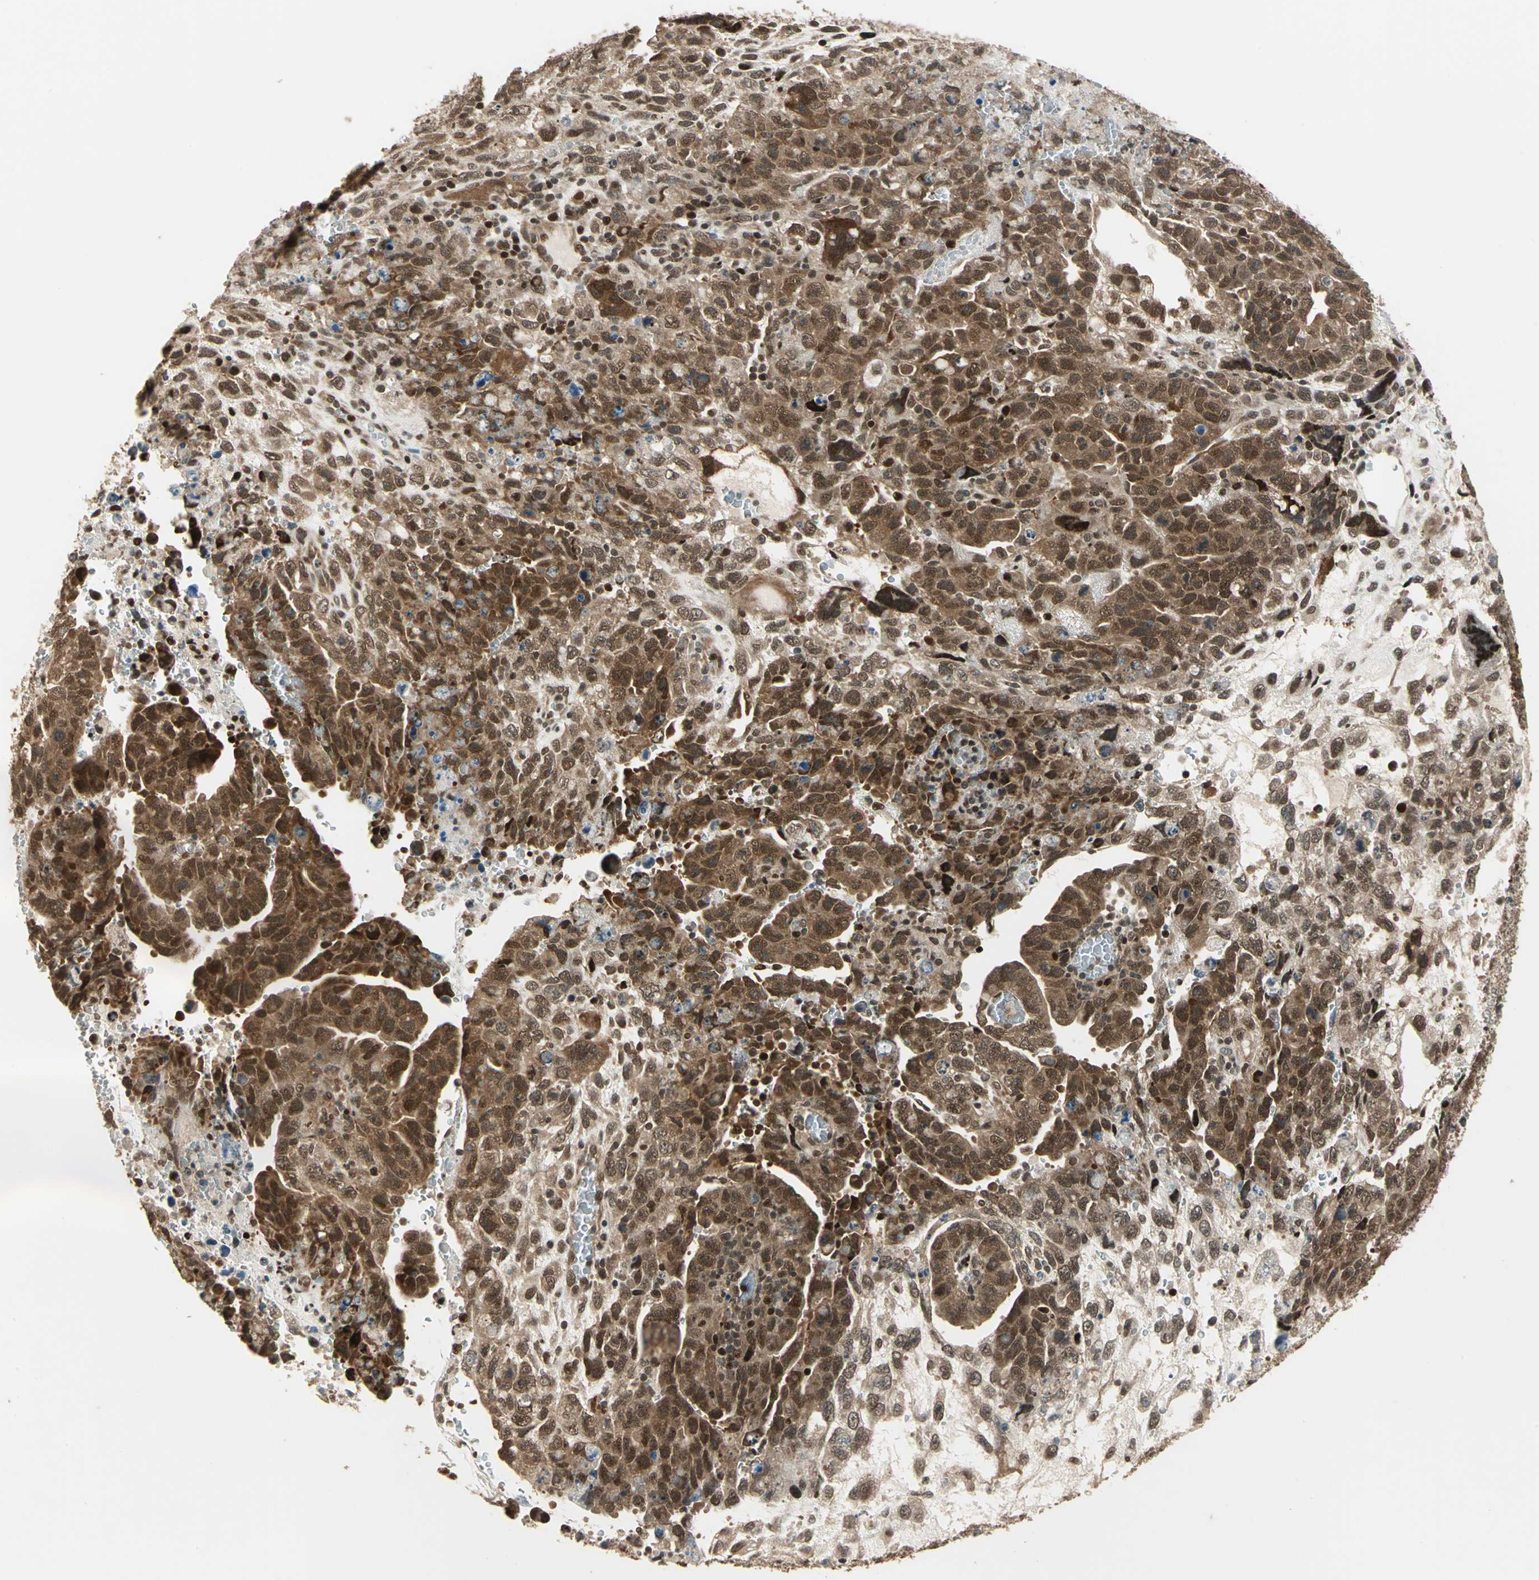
{"staining": {"intensity": "strong", "quantity": ">75%", "location": "cytoplasmic/membranous,nuclear"}, "tissue": "testis cancer", "cell_type": "Tumor cells", "image_type": "cancer", "snomed": [{"axis": "morphology", "description": "Carcinoma, Embryonal, NOS"}, {"axis": "topography", "description": "Testis"}], "caption": "Immunohistochemistry photomicrograph of neoplastic tissue: human embryonal carcinoma (testis) stained using immunohistochemistry exhibits high levels of strong protein expression localized specifically in the cytoplasmic/membranous and nuclear of tumor cells, appearing as a cytoplasmic/membranous and nuclear brown color.", "gene": "PSMC3", "patient": {"sex": "male", "age": 28}}